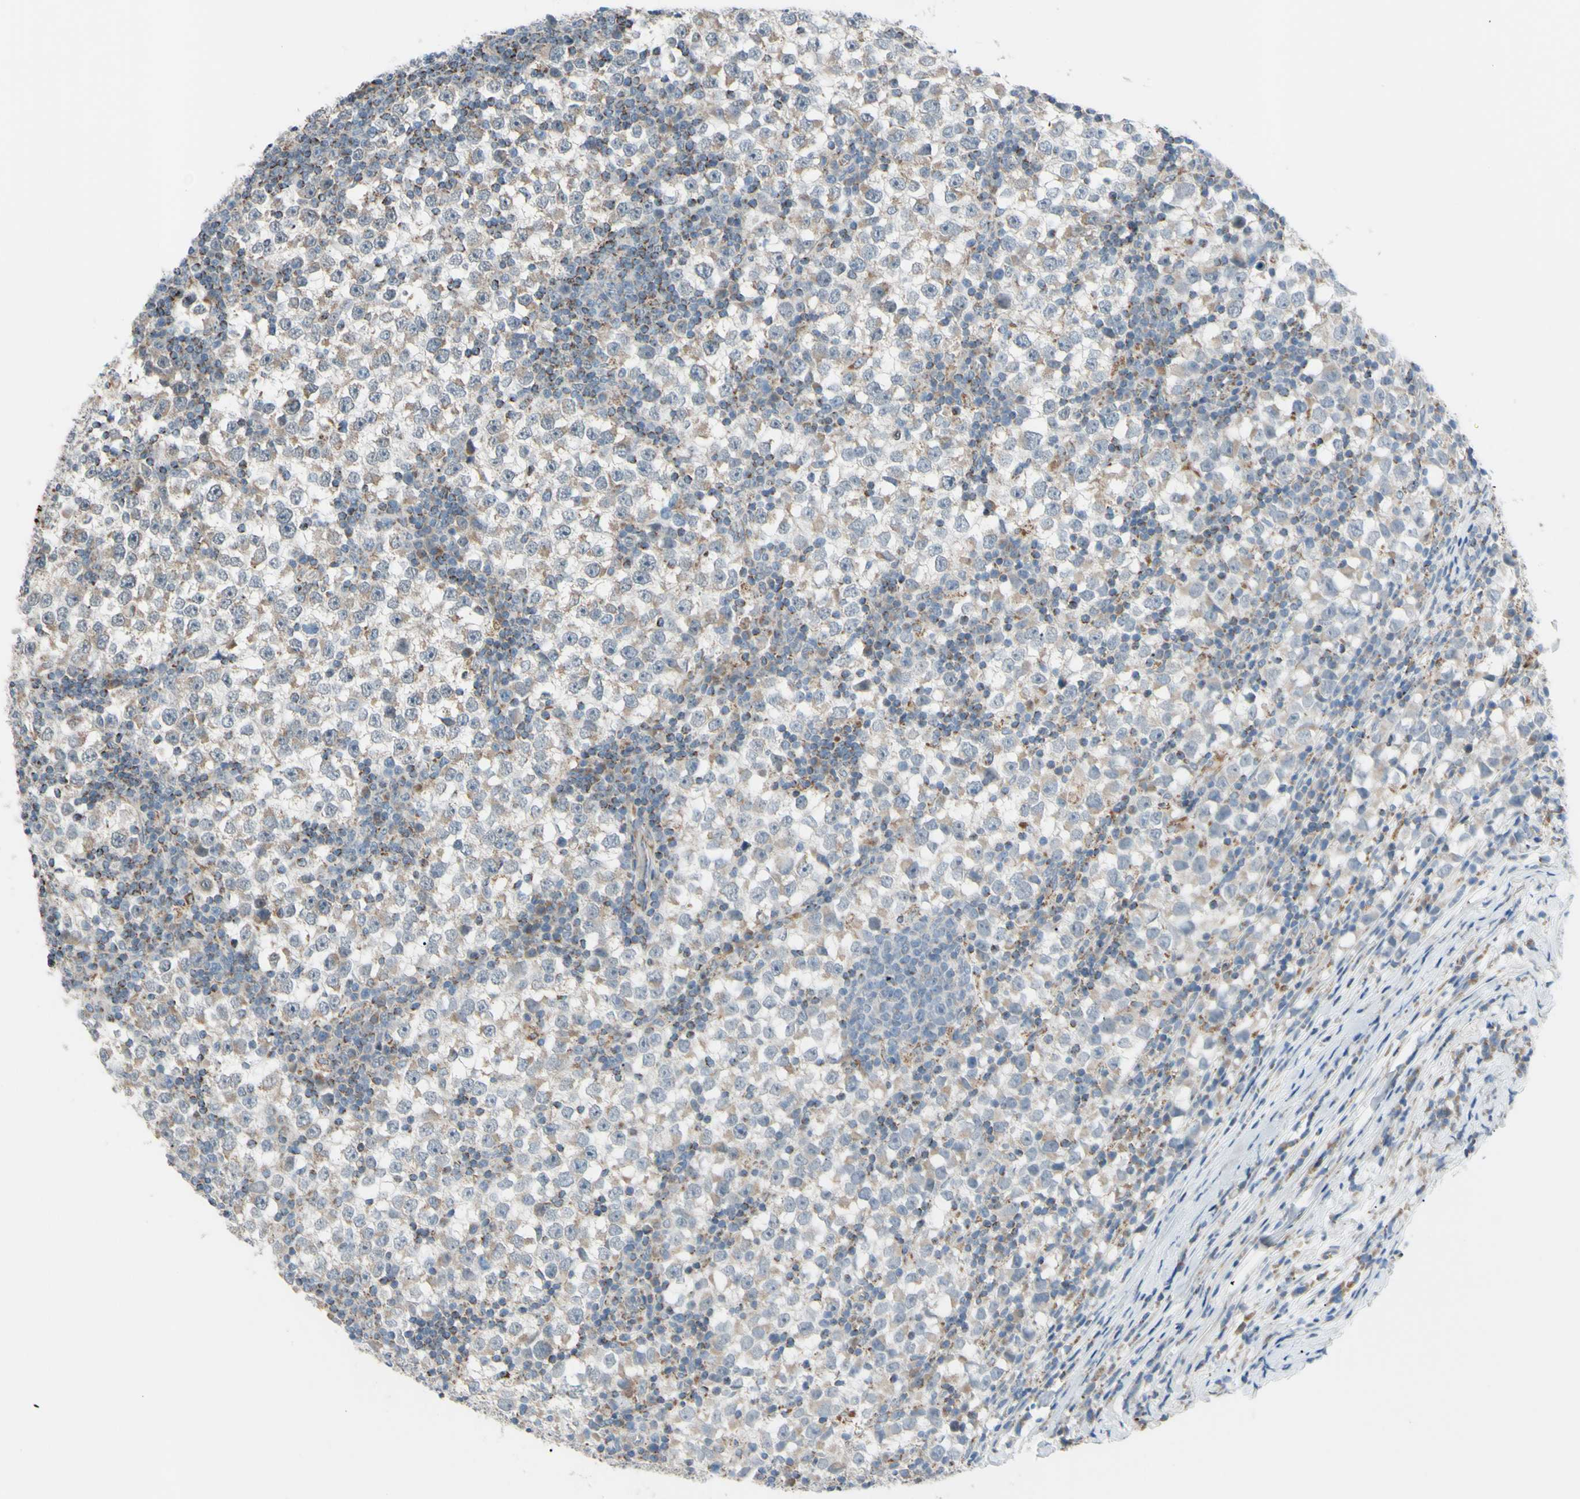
{"staining": {"intensity": "weak", "quantity": "<25%", "location": "cytoplasmic/membranous"}, "tissue": "testis cancer", "cell_type": "Tumor cells", "image_type": "cancer", "snomed": [{"axis": "morphology", "description": "Seminoma, NOS"}, {"axis": "topography", "description": "Testis"}], "caption": "This photomicrograph is of testis seminoma stained with immunohistochemistry to label a protein in brown with the nuclei are counter-stained blue. There is no staining in tumor cells. Brightfield microscopy of immunohistochemistry stained with DAB (3,3'-diaminobenzidine) (brown) and hematoxylin (blue), captured at high magnification.", "gene": "GLT8D1", "patient": {"sex": "male", "age": 65}}